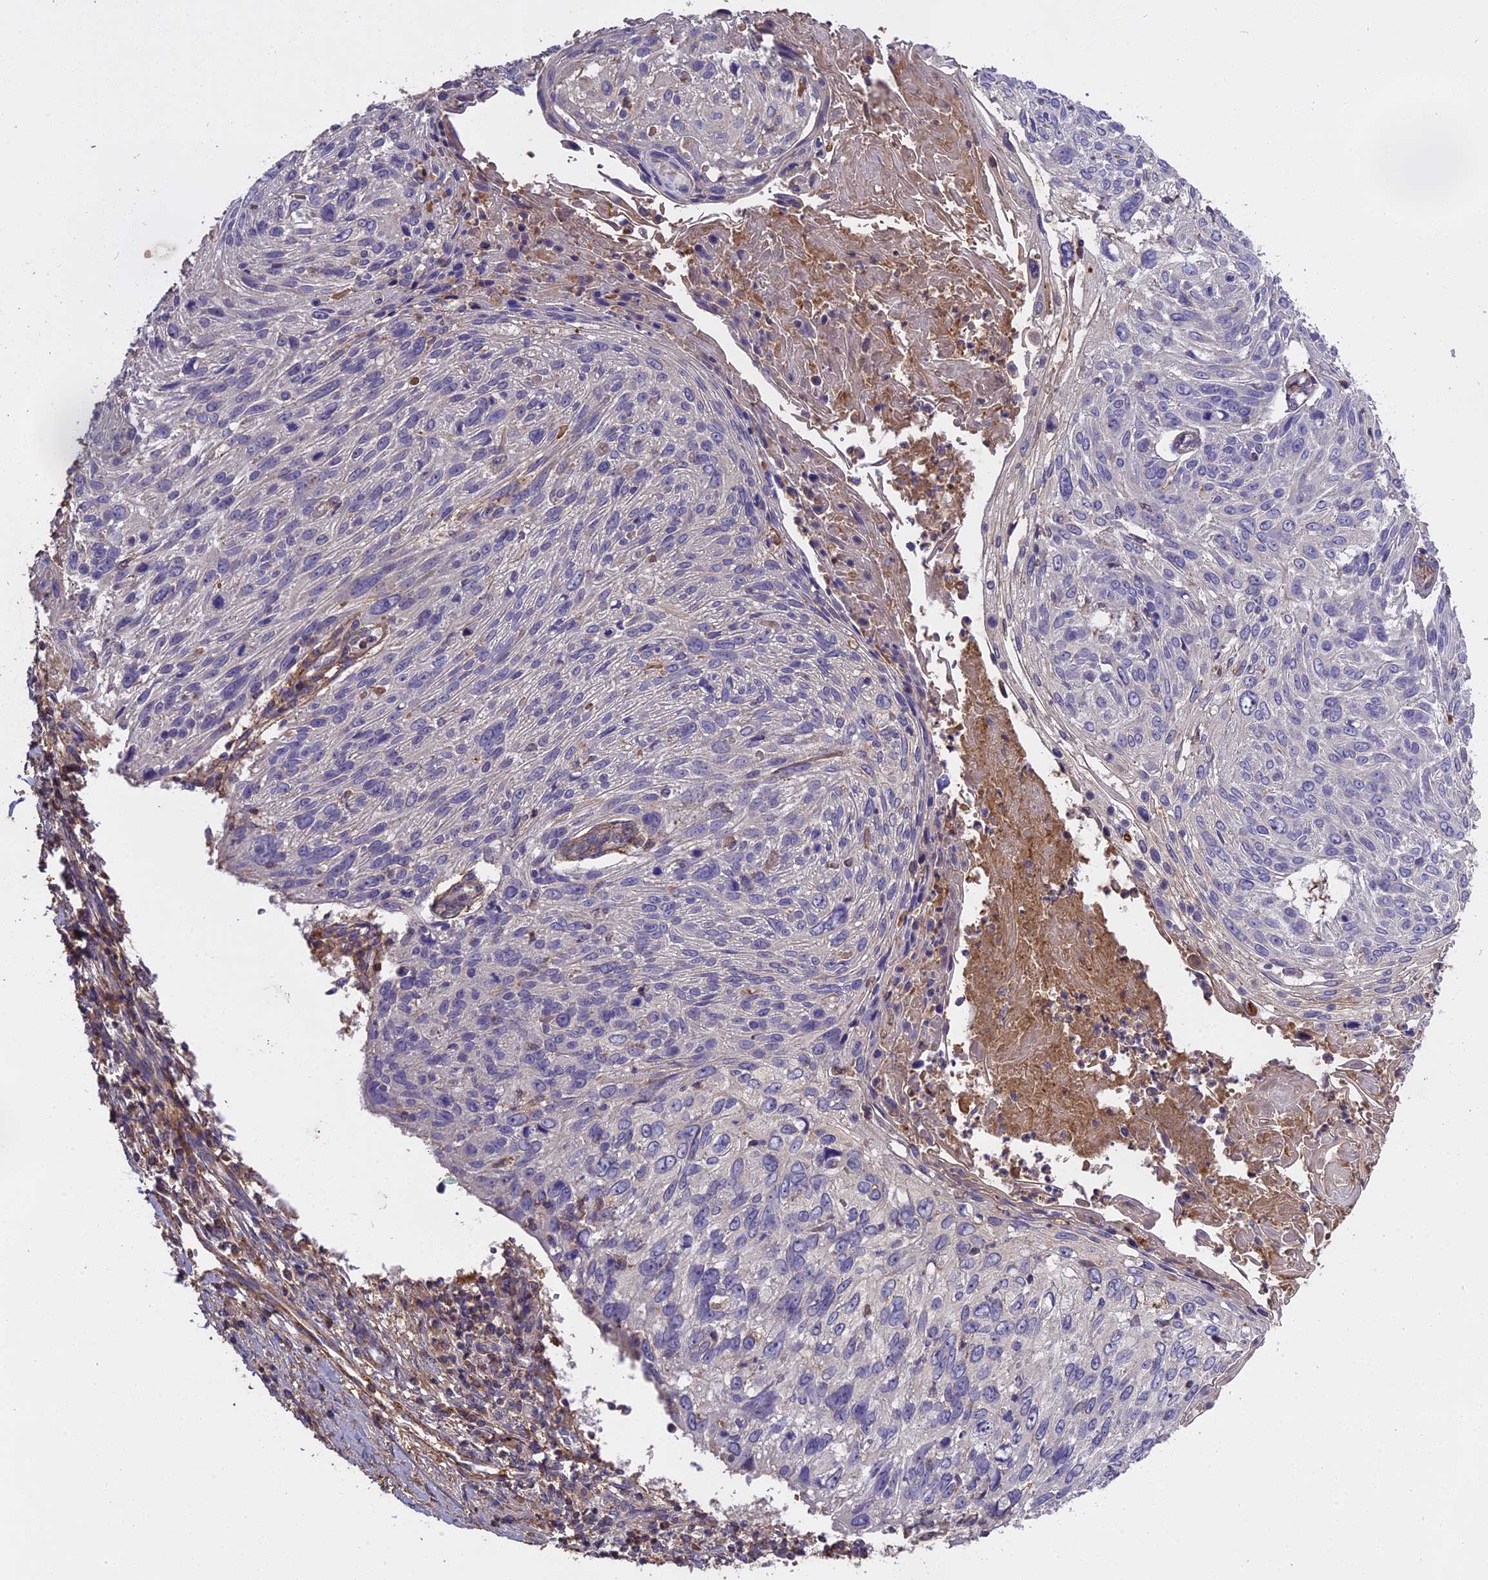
{"staining": {"intensity": "negative", "quantity": "none", "location": "none"}, "tissue": "cervical cancer", "cell_type": "Tumor cells", "image_type": "cancer", "snomed": [{"axis": "morphology", "description": "Squamous cell carcinoma, NOS"}, {"axis": "topography", "description": "Cervix"}], "caption": "Tumor cells show no significant positivity in cervical squamous cell carcinoma. Nuclei are stained in blue.", "gene": "CFAP119", "patient": {"sex": "female", "age": 51}}